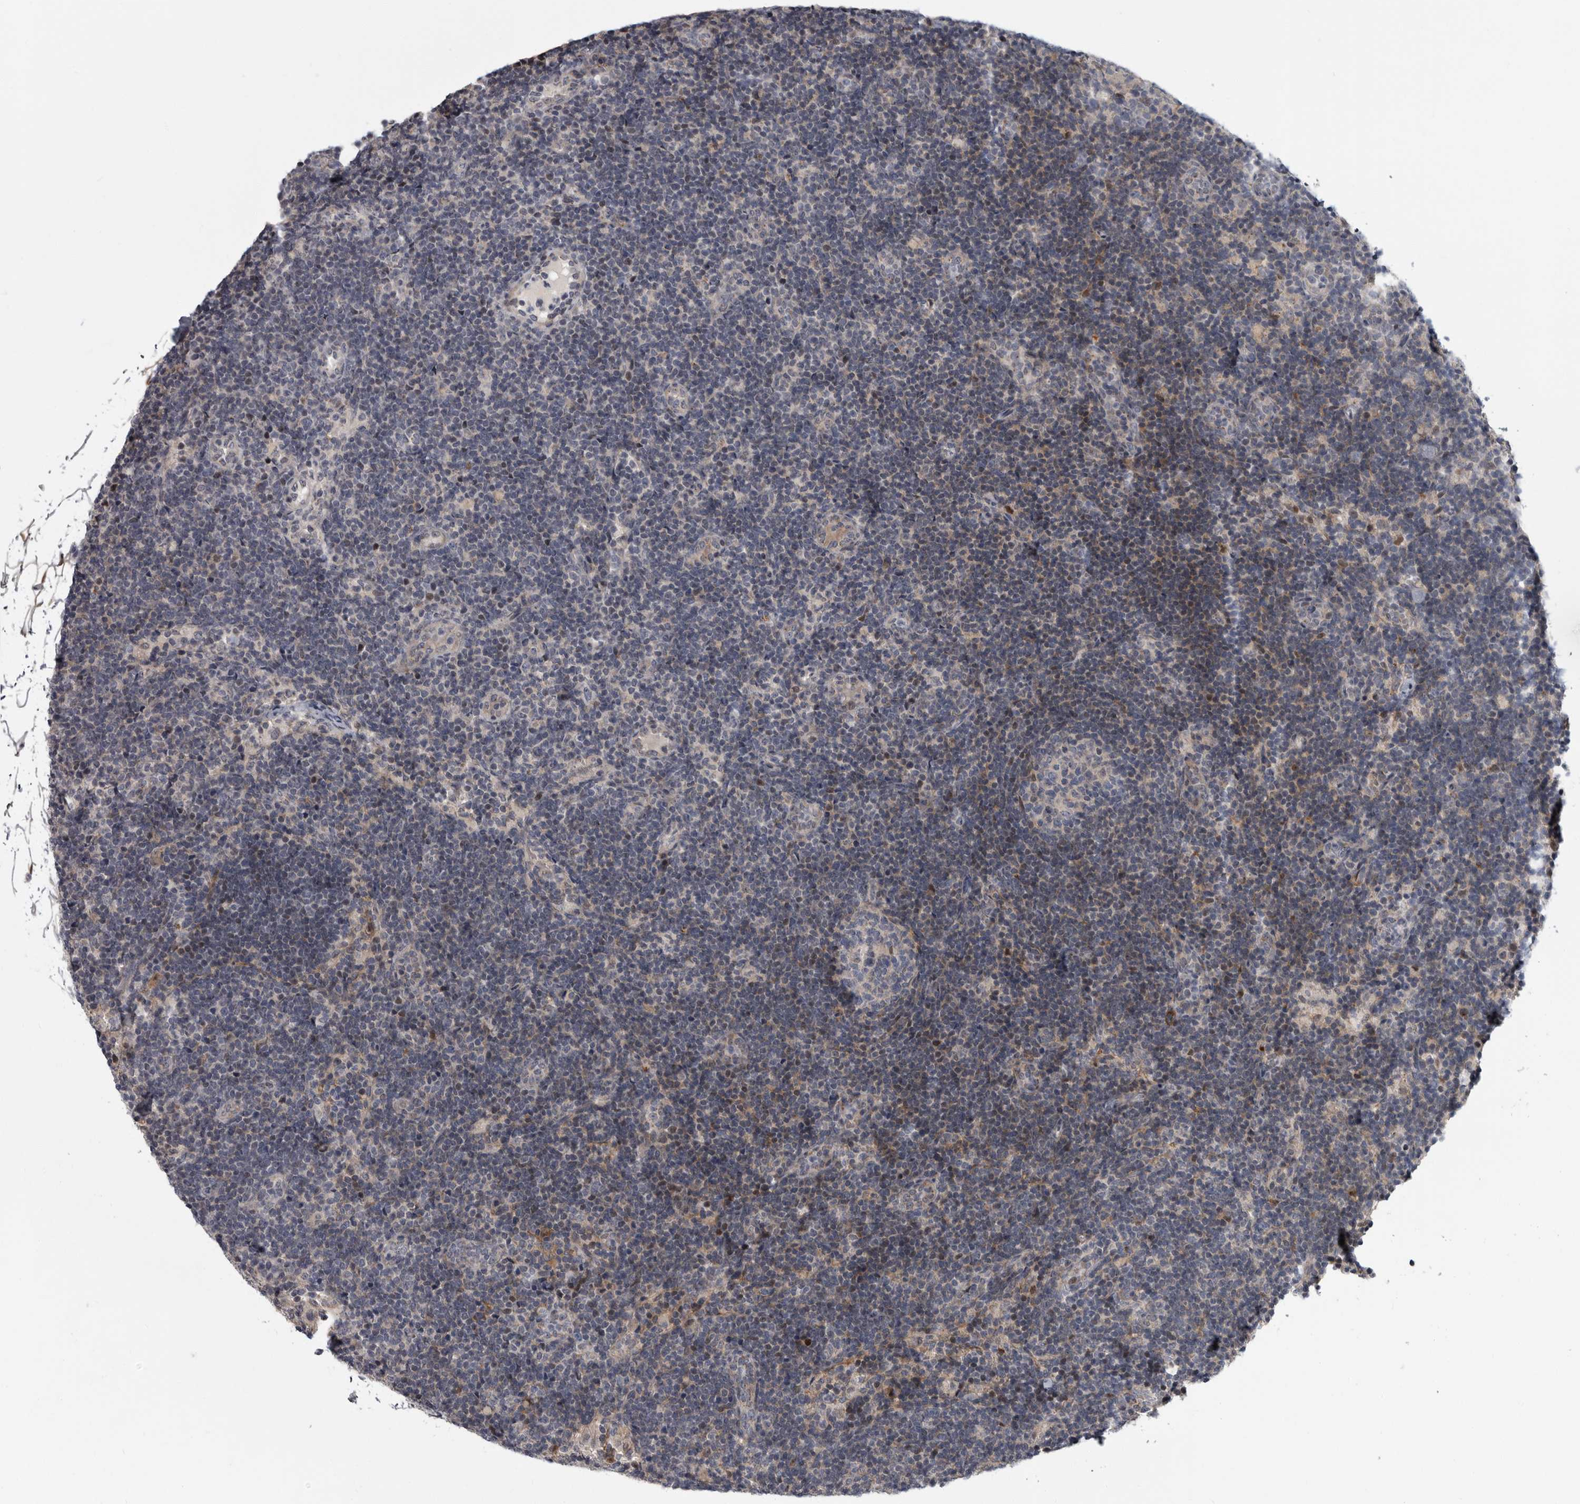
{"staining": {"intensity": "negative", "quantity": "none", "location": "none"}, "tissue": "lymph node", "cell_type": "Germinal center cells", "image_type": "normal", "snomed": [{"axis": "morphology", "description": "Normal tissue, NOS"}, {"axis": "topography", "description": "Lymph node"}], "caption": "Human lymph node stained for a protein using immunohistochemistry (IHC) demonstrates no expression in germinal center cells.", "gene": "PDE7A", "patient": {"sex": "female", "age": 22}}